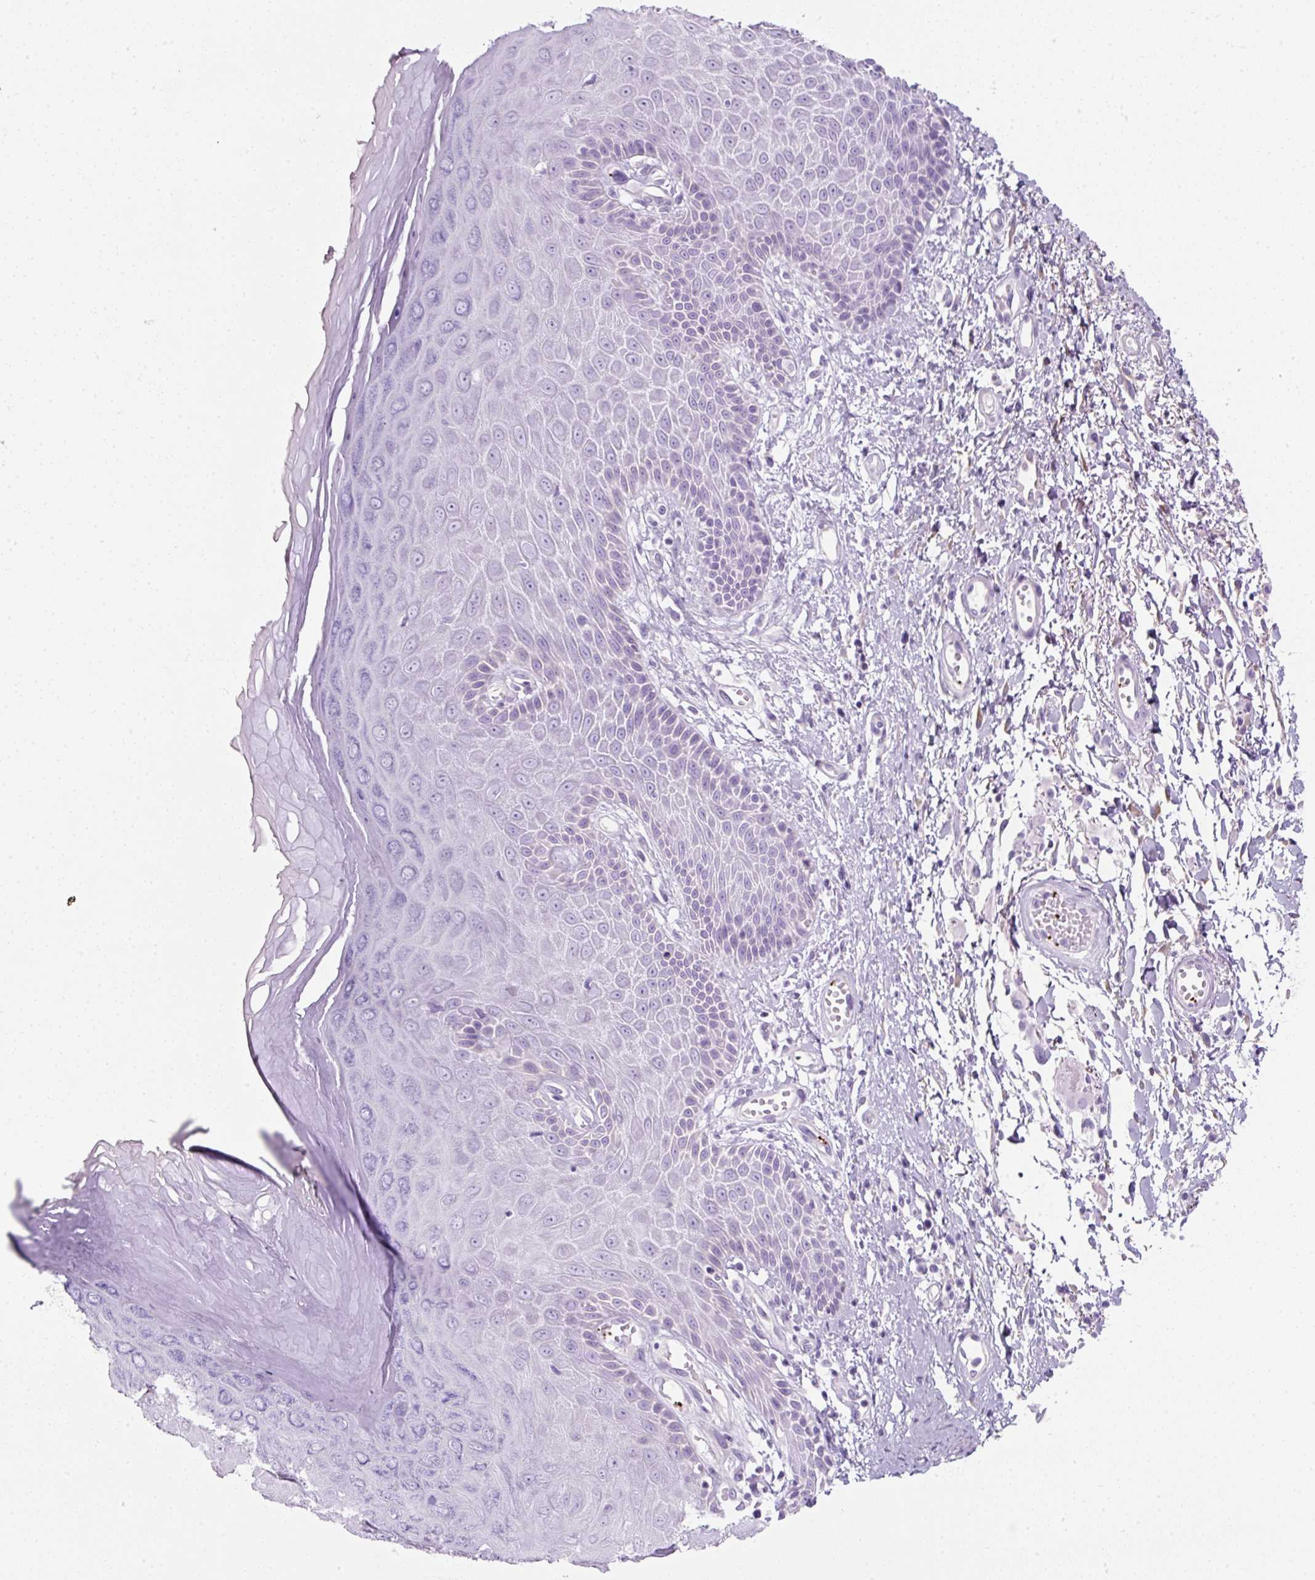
{"staining": {"intensity": "negative", "quantity": "none", "location": "none"}, "tissue": "skin", "cell_type": "Epidermal cells", "image_type": "normal", "snomed": [{"axis": "morphology", "description": "Normal tissue, NOS"}, {"axis": "topography", "description": "Anal"}, {"axis": "topography", "description": "Peripheral nerve tissue"}], "caption": "The histopathology image reveals no staining of epidermal cells in benign skin.", "gene": "ENSG00000288796", "patient": {"sex": "male", "age": 78}}